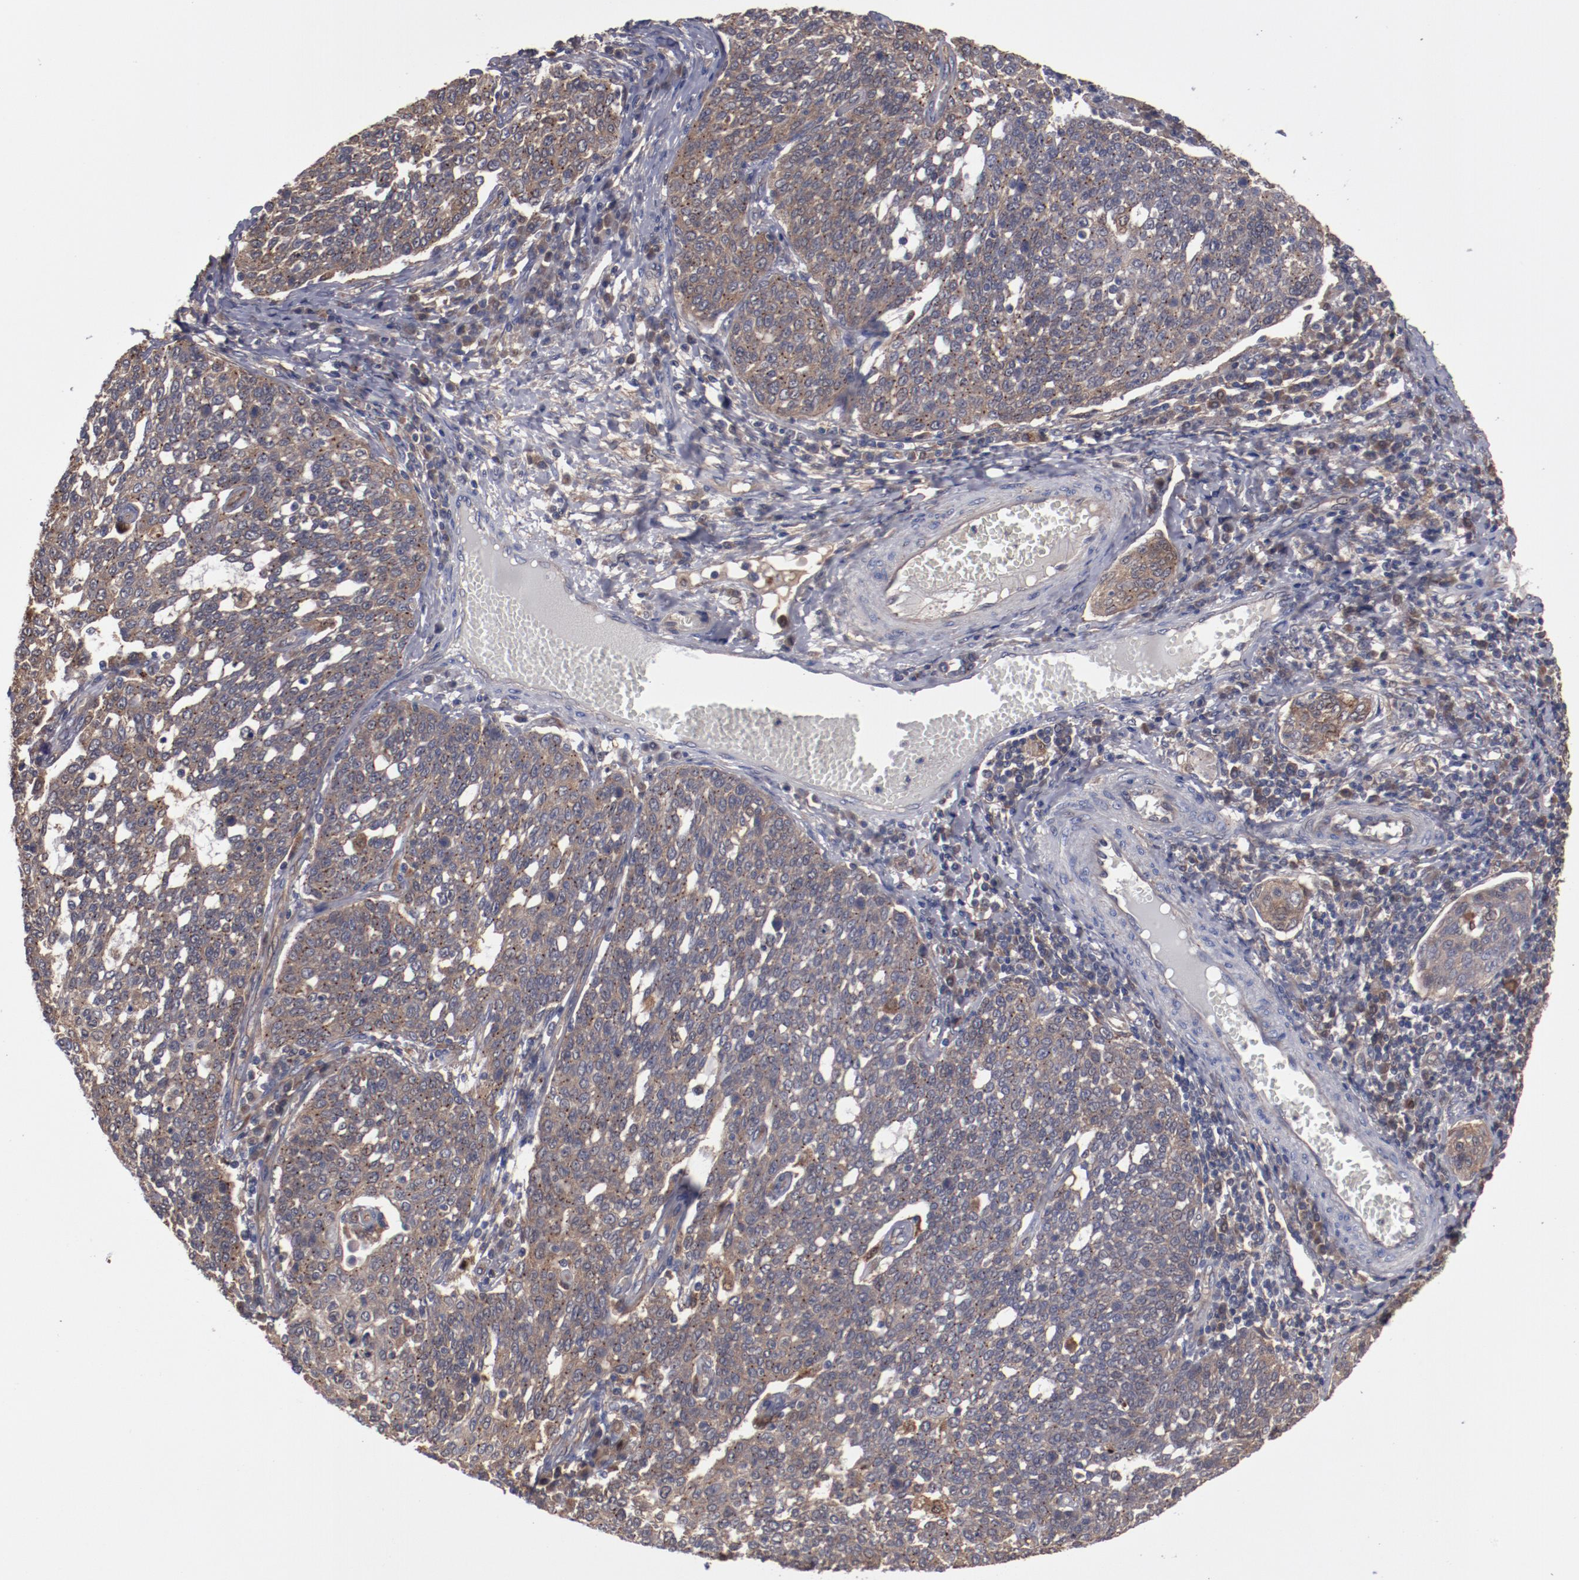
{"staining": {"intensity": "moderate", "quantity": ">75%", "location": "cytoplasmic/membranous"}, "tissue": "cervical cancer", "cell_type": "Tumor cells", "image_type": "cancer", "snomed": [{"axis": "morphology", "description": "Squamous cell carcinoma, NOS"}, {"axis": "topography", "description": "Cervix"}], "caption": "The histopathology image displays staining of squamous cell carcinoma (cervical), revealing moderate cytoplasmic/membranous protein expression (brown color) within tumor cells. The staining is performed using DAB (3,3'-diaminobenzidine) brown chromogen to label protein expression. The nuclei are counter-stained blue using hematoxylin.", "gene": "DNAAF2", "patient": {"sex": "female", "age": 34}}